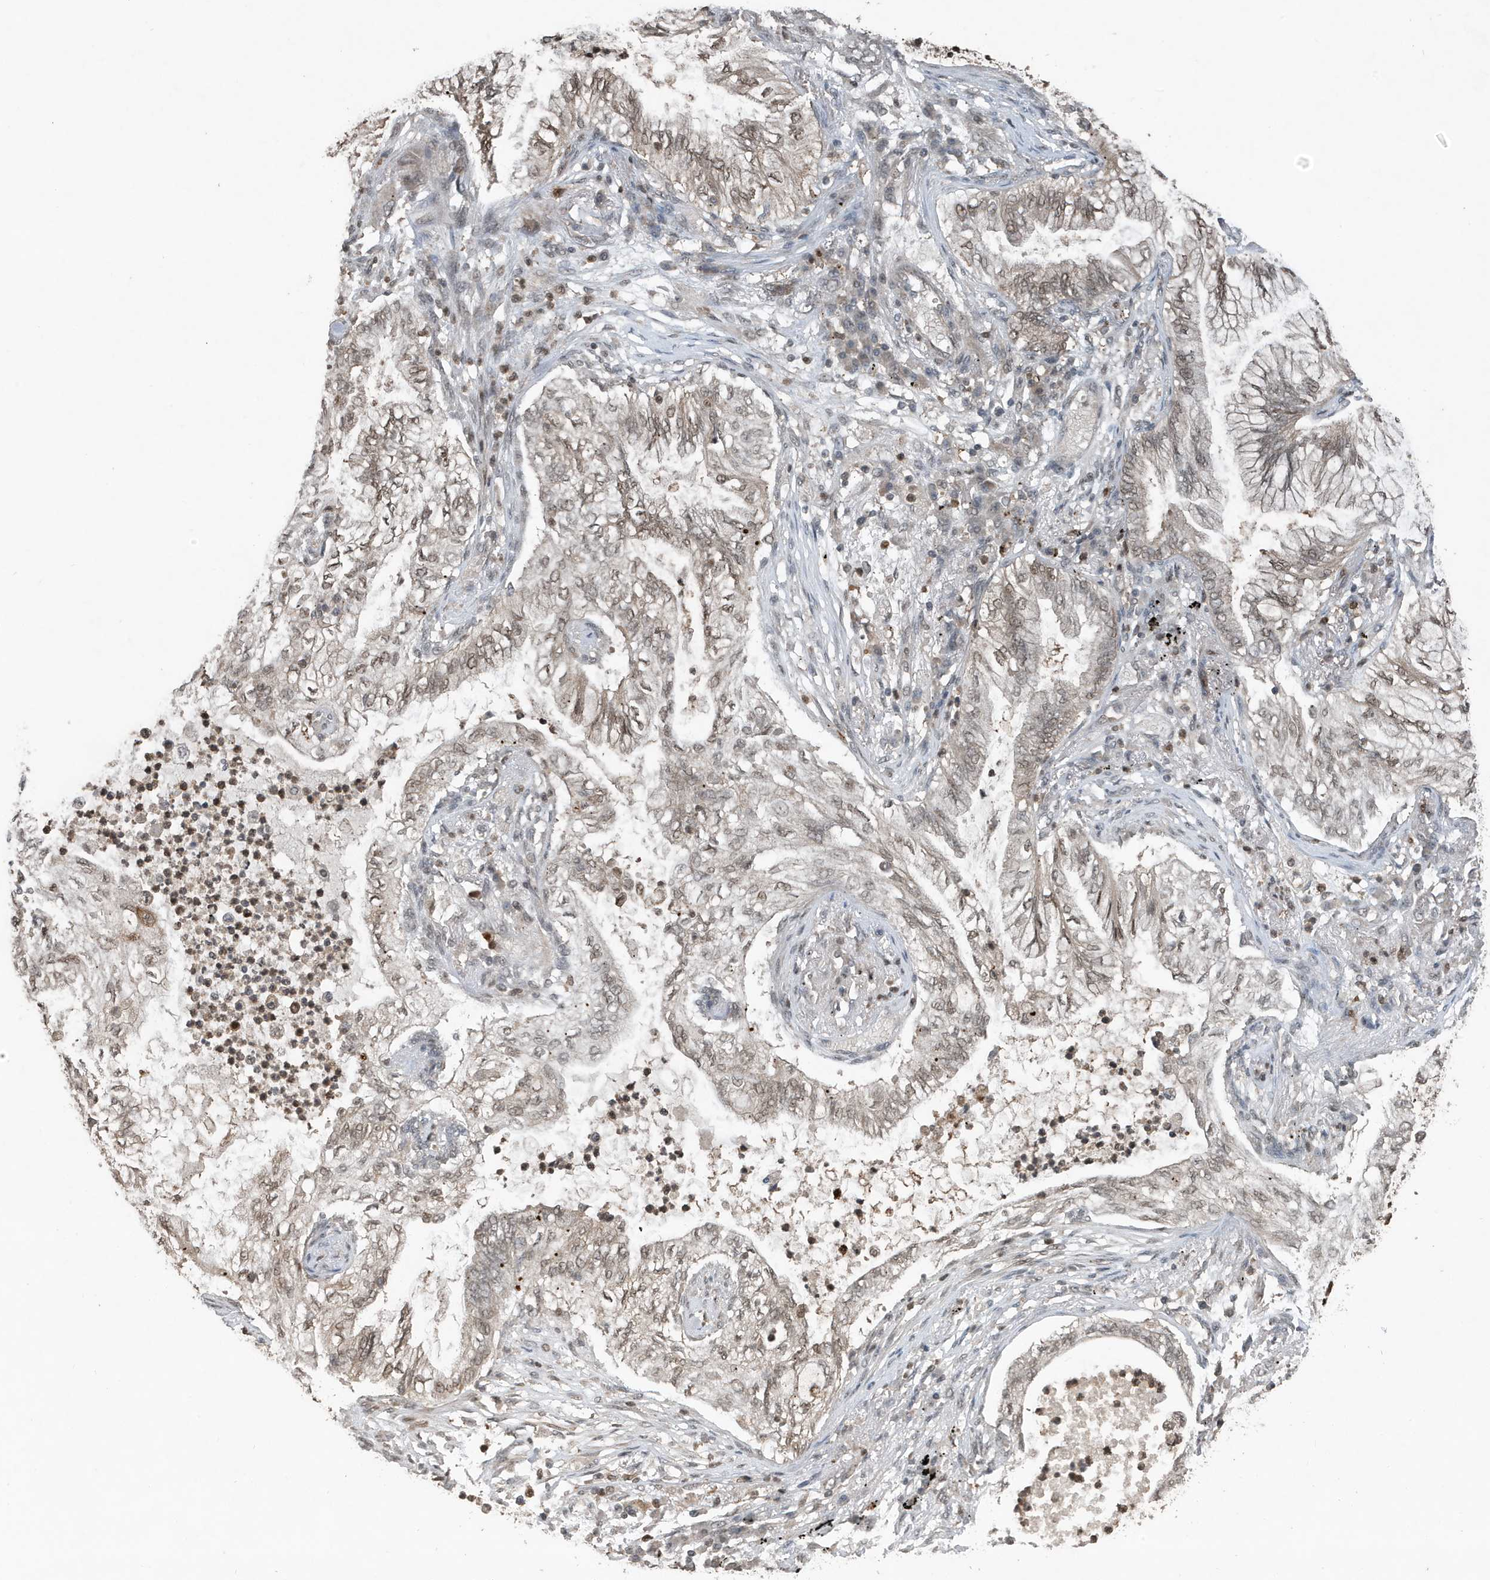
{"staining": {"intensity": "weak", "quantity": ">75%", "location": "nuclear"}, "tissue": "lung cancer", "cell_type": "Tumor cells", "image_type": "cancer", "snomed": [{"axis": "morphology", "description": "Normal tissue, NOS"}, {"axis": "morphology", "description": "Adenocarcinoma, NOS"}, {"axis": "topography", "description": "Bronchus"}, {"axis": "topography", "description": "Lung"}], "caption": "Weak nuclear protein expression is present in about >75% of tumor cells in lung cancer (adenocarcinoma).", "gene": "HSPA1A", "patient": {"sex": "female", "age": 70}}